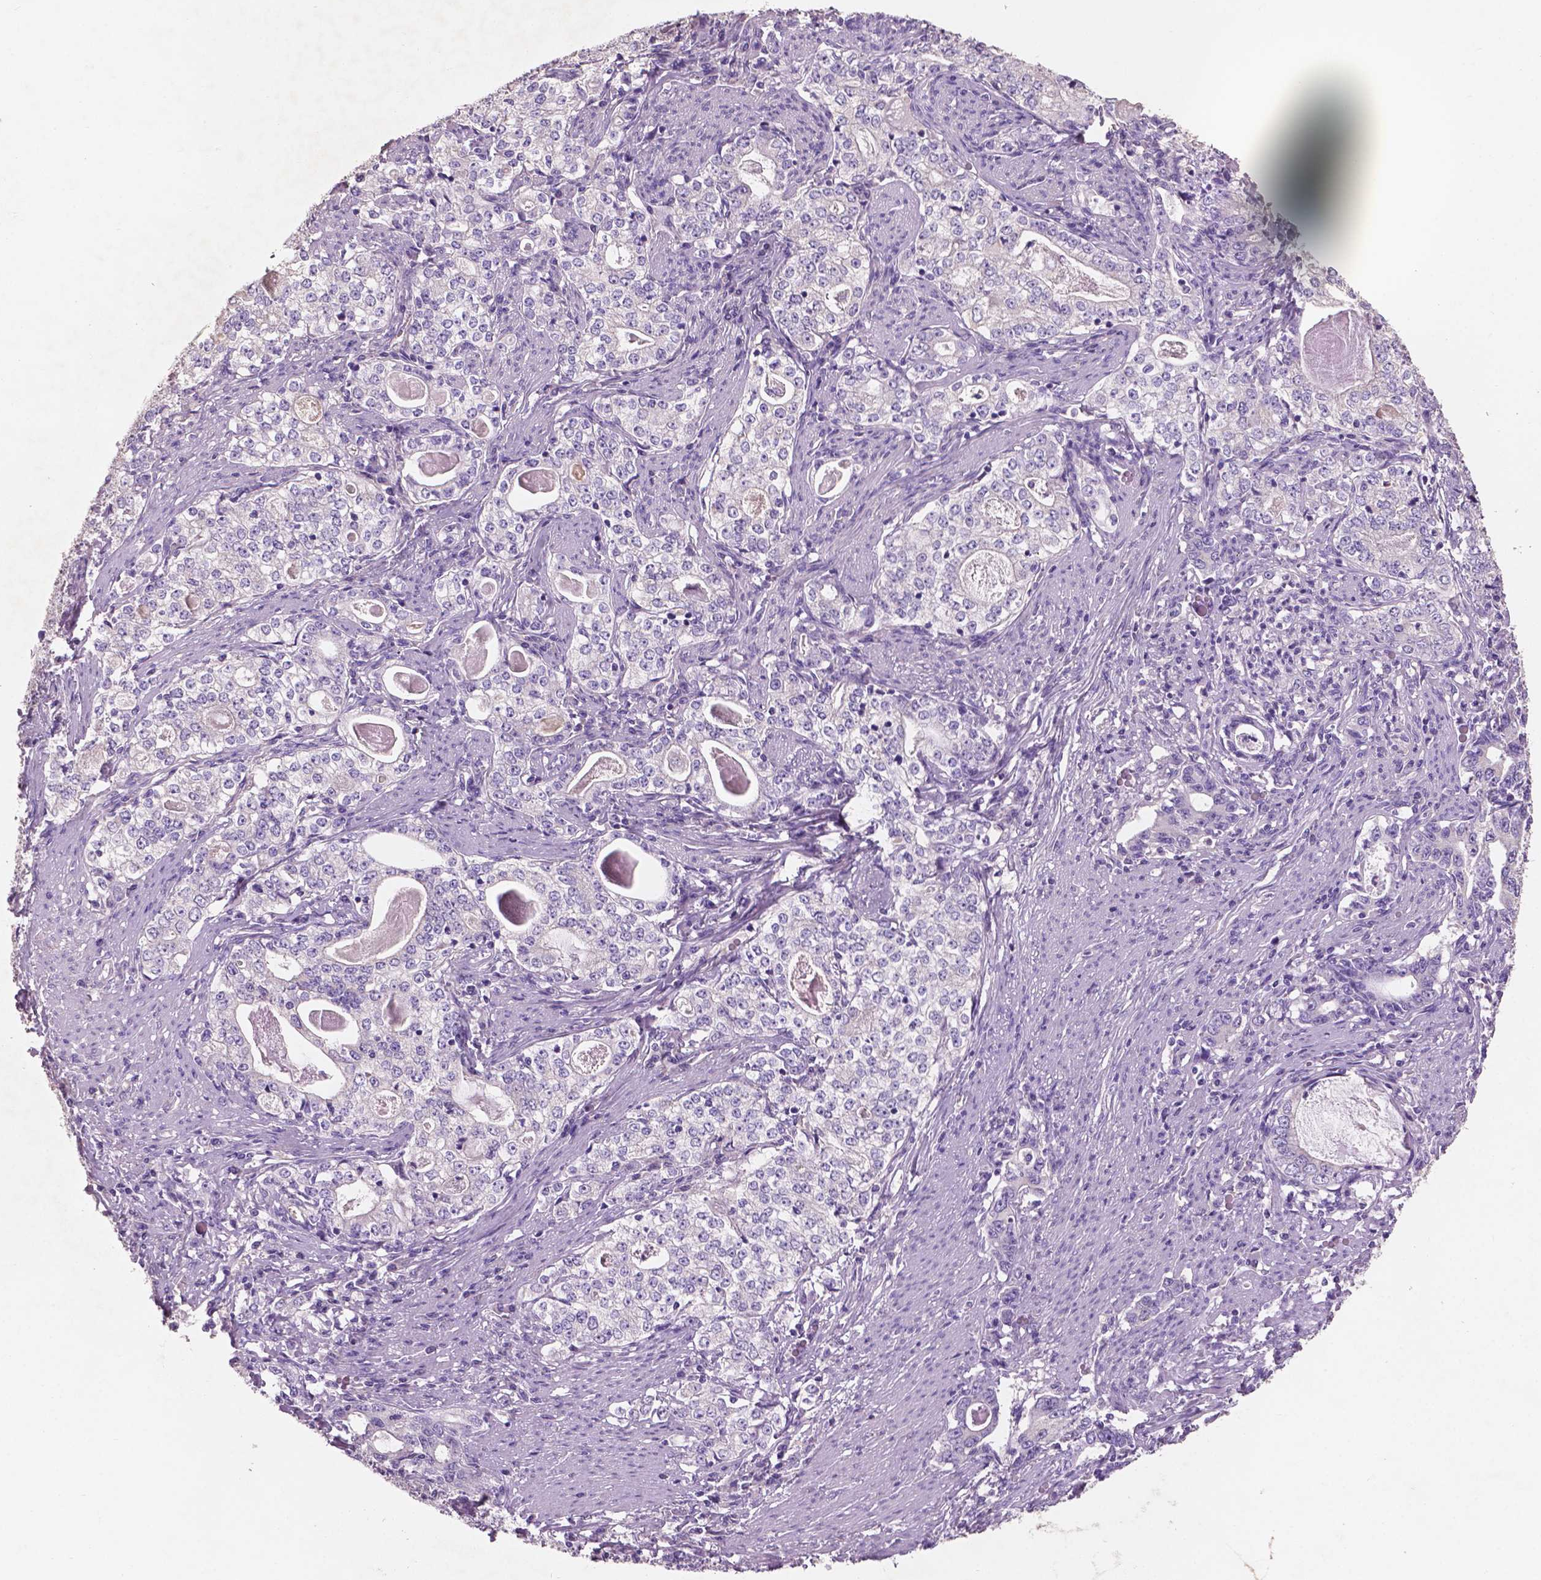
{"staining": {"intensity": "negative", "quantity": "none", "location": "none"}, "tissue": "stomach cancer", "cell_type": "Tumor cells", "image_type": "cancer", "snomed": [{"axis": "morphology", "description": "Adenocarcinoma, NOS"}, {"axis": "topography", "description": "Stomach, lower"}], "caption": "IHC of adenocarcinoma (stomach) shows no staining in tumor cells.", "gene": "SBSN", "patient": {"sex": "female", "age": 72}}